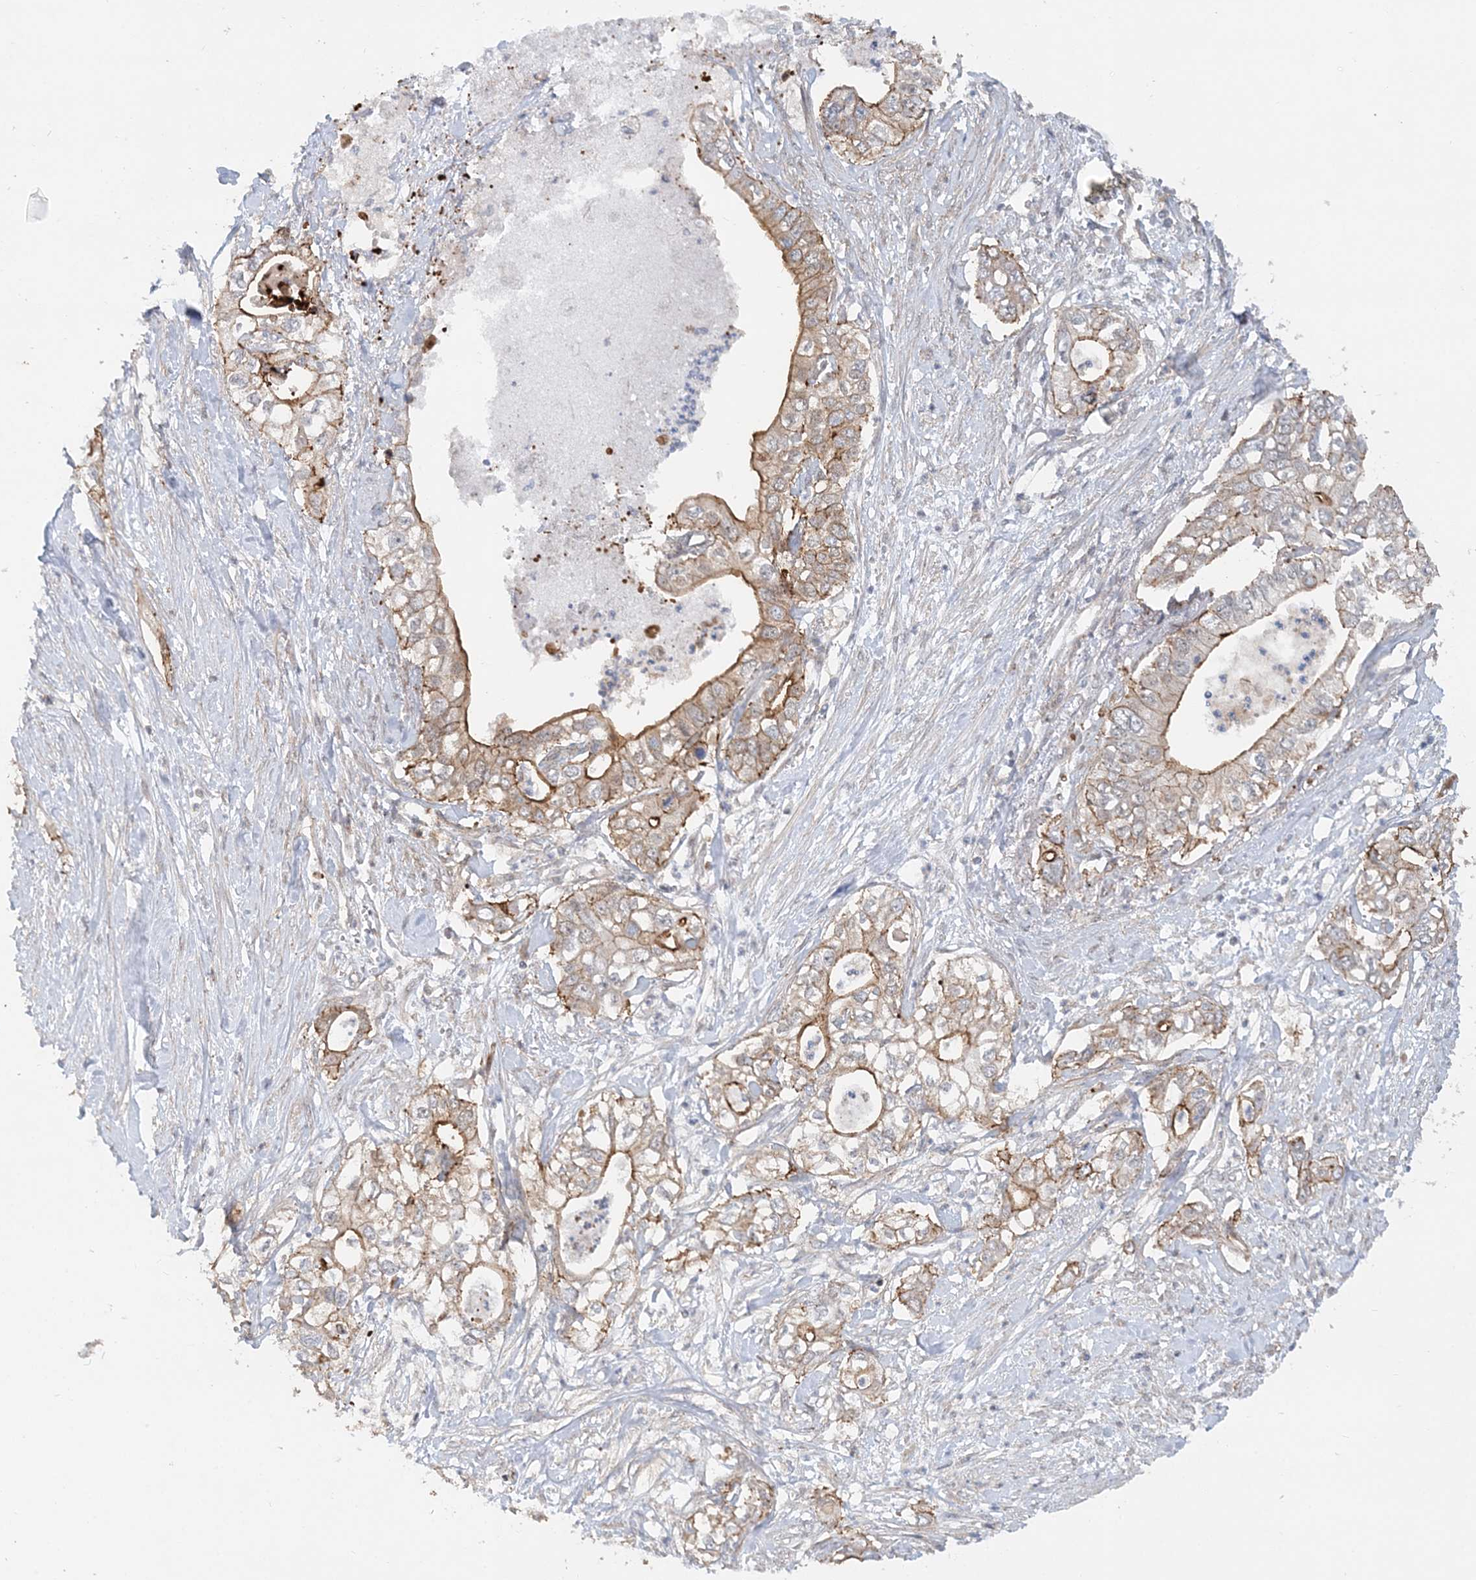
{"staining": {"intensity": "moderate", "quantity": ">75%", "location": "cytoplasmic/membranous"}, "tissue": "pancreatic cancer", "cell_type": "Tumor cells", "image_type": "cancer", "snomed": [{"axis": "morphology", "description": "Adenocarcinoma, NOS"}, {"axis": "topography", "description": "Pancreas"}], "caption": "Immunohistochemistry (IHC) image of pancreatic adenocarcinoma stained for a protein (brown), which reveals medium levels of moderate cytoplasmic/membranous staining in about >75% of tumor cells.", "gene": "MAT2B", "patient": {"sex": "female", "age": 78}}